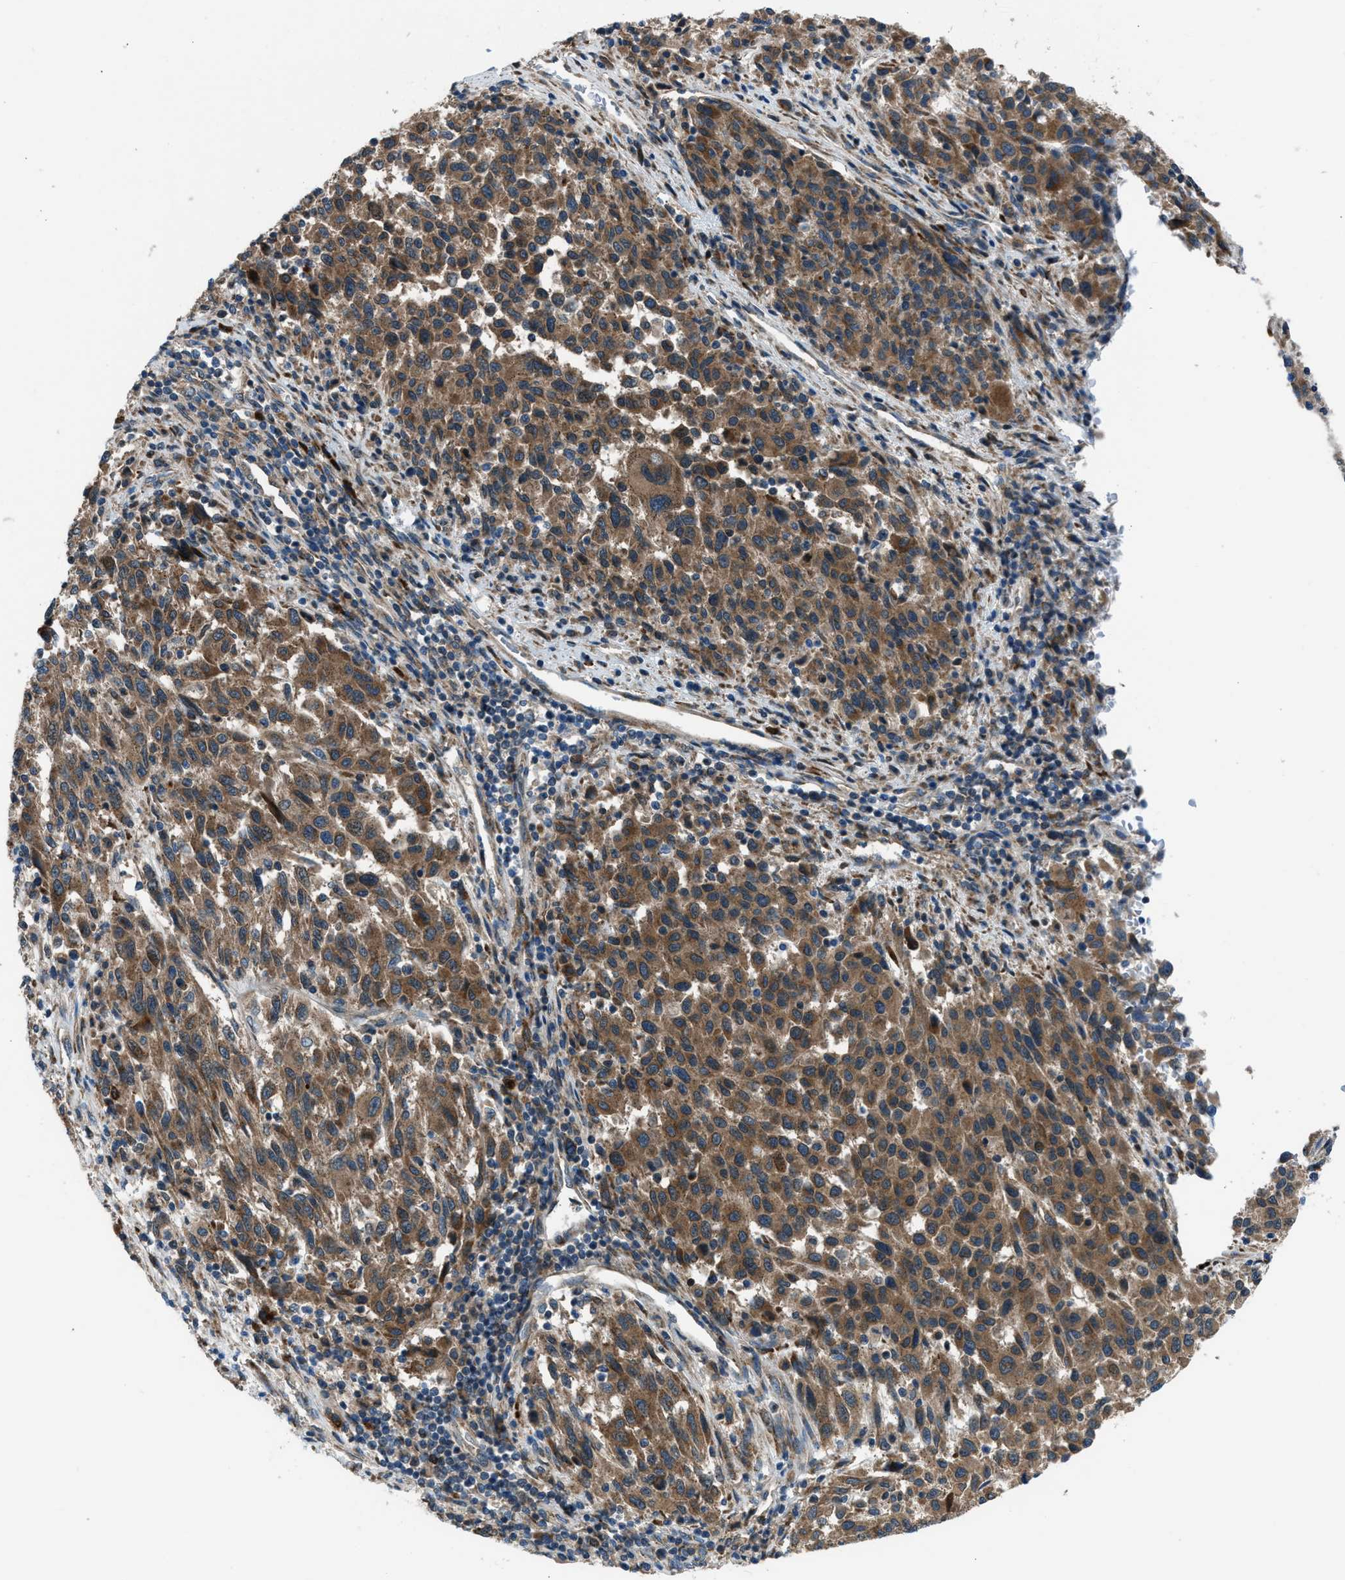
{"staining": {"intensity": "moderate", "quantity": ">75%", "location": "cytoplasmic/membranous"}, "tissue": "melanoma", "cell_type": "Tumor cells", "image_type": "cancer", "snomed": [{"axis": "morphology", "description": "Malignant melanoma, Metastatic site"}, {"axis": "topography", "description": "Lymph node"}], "caption": "Protein analysis of malignant melanoma (metastatic site) tissue displays moderate cytoplasmic/membranous staining in approximately >75% of tumor cells. (DAB IHC with brightfield microscopy, high magnification).", "gene": "EDARADD", "patient": {"sex": "male", "age": 61}}